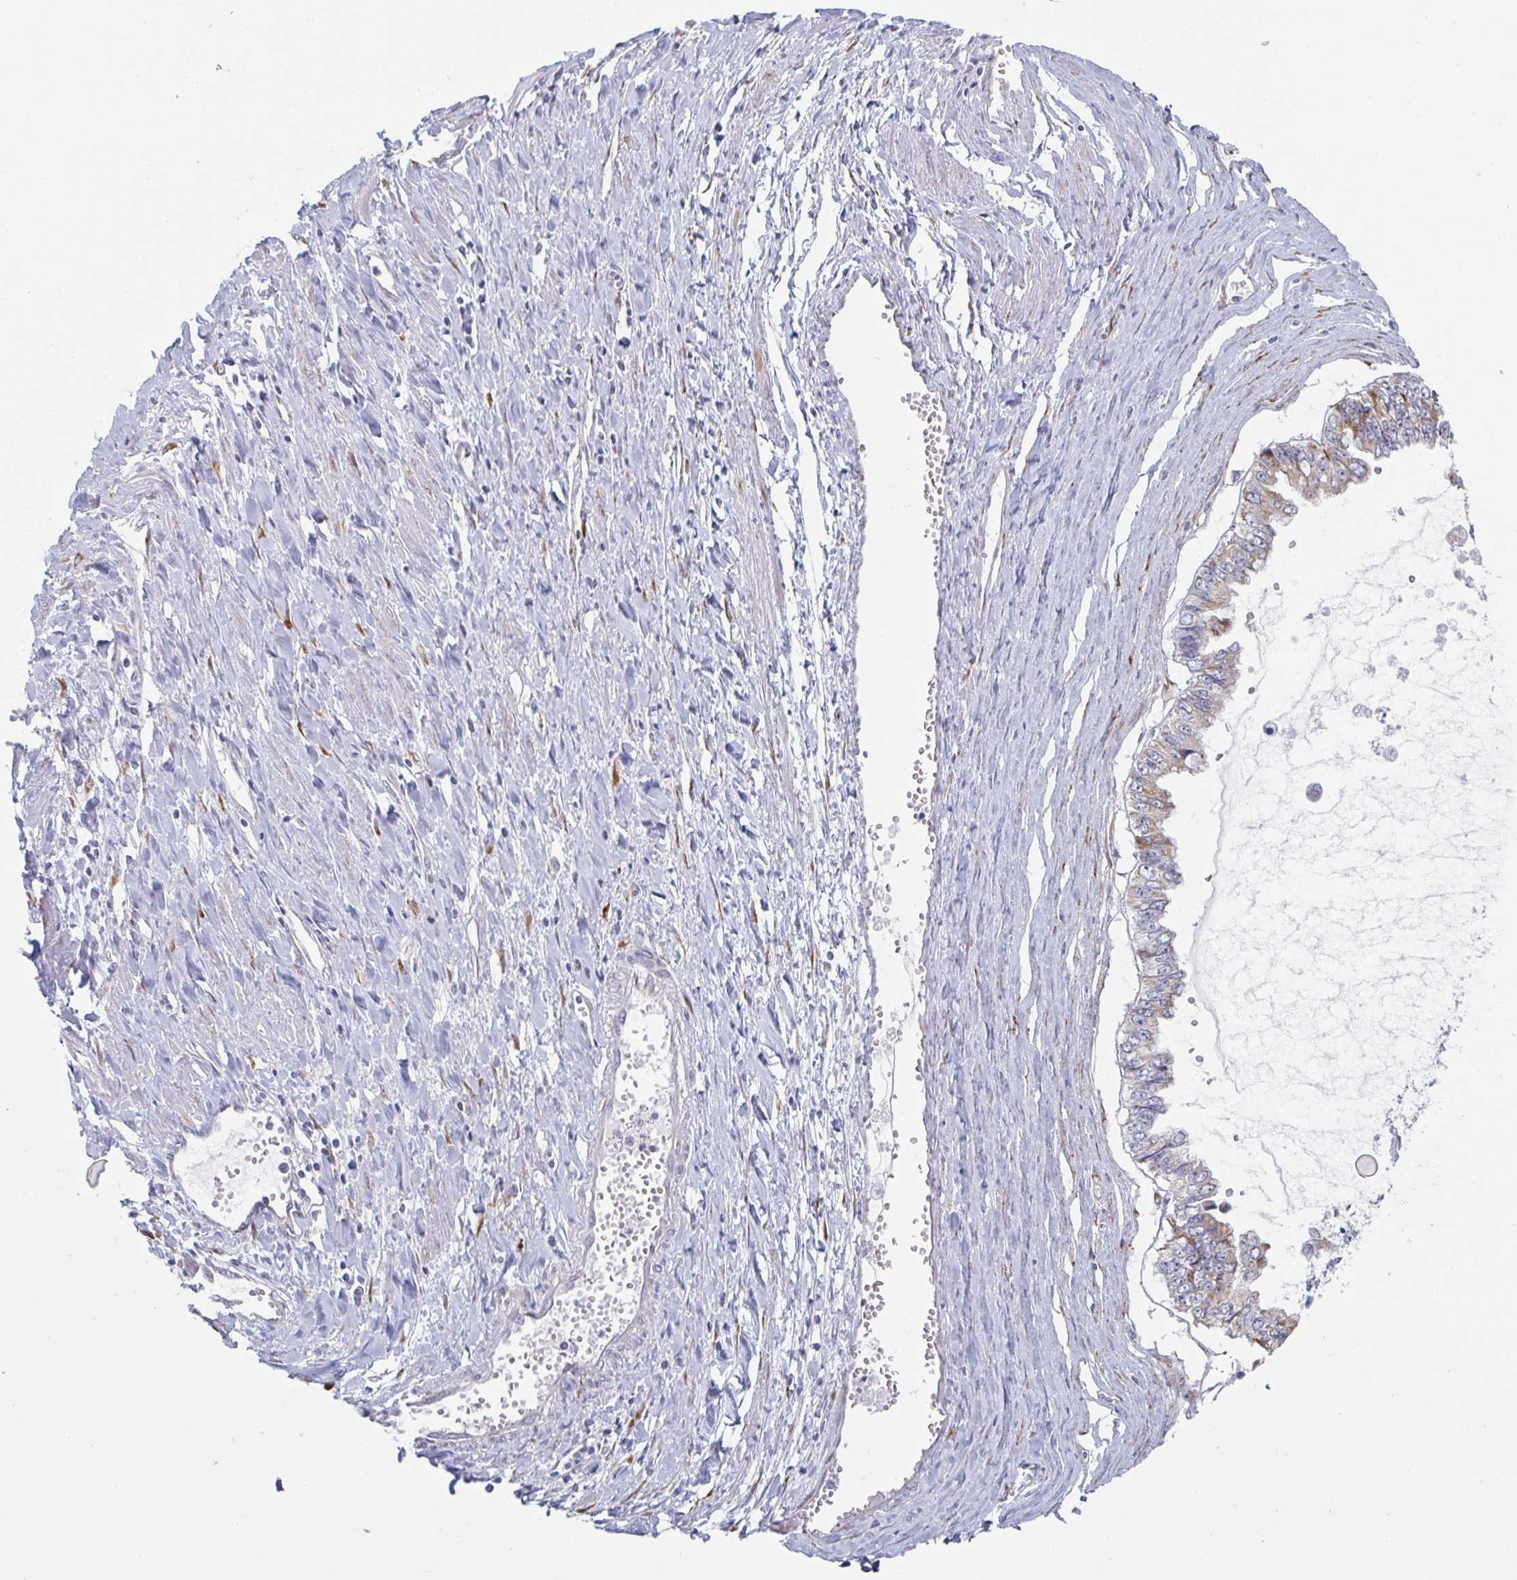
{"staining": {"intensity": "moderate", "quantity": "25%-75%", "location": "cytoplasmic/membranous"}, "tissue": "ovarian cancer", "cell_type": "Tumor cells", "image_type": "cancer", "snomed": [{"axis": "morphology", "description": "Cystadenocarcinoma, mucinous, NOS"}, {"axis": "topography", "description": "Ovary"}], "caption": "Brown immunohistochemical staining in human mucinous cystadenocarcinoma (ovarian) shows moderate cytoplasmic/membranous expression in approximately 25%-75% of tumor cells. The staining was performed using DAB to visualize the protein expression in brown, while the nuclei were stained in blue with hematoxylin (Magnification: 20x).", "gene": "TRAPPC10", "patient": {"sex": "female", "age": 72}}